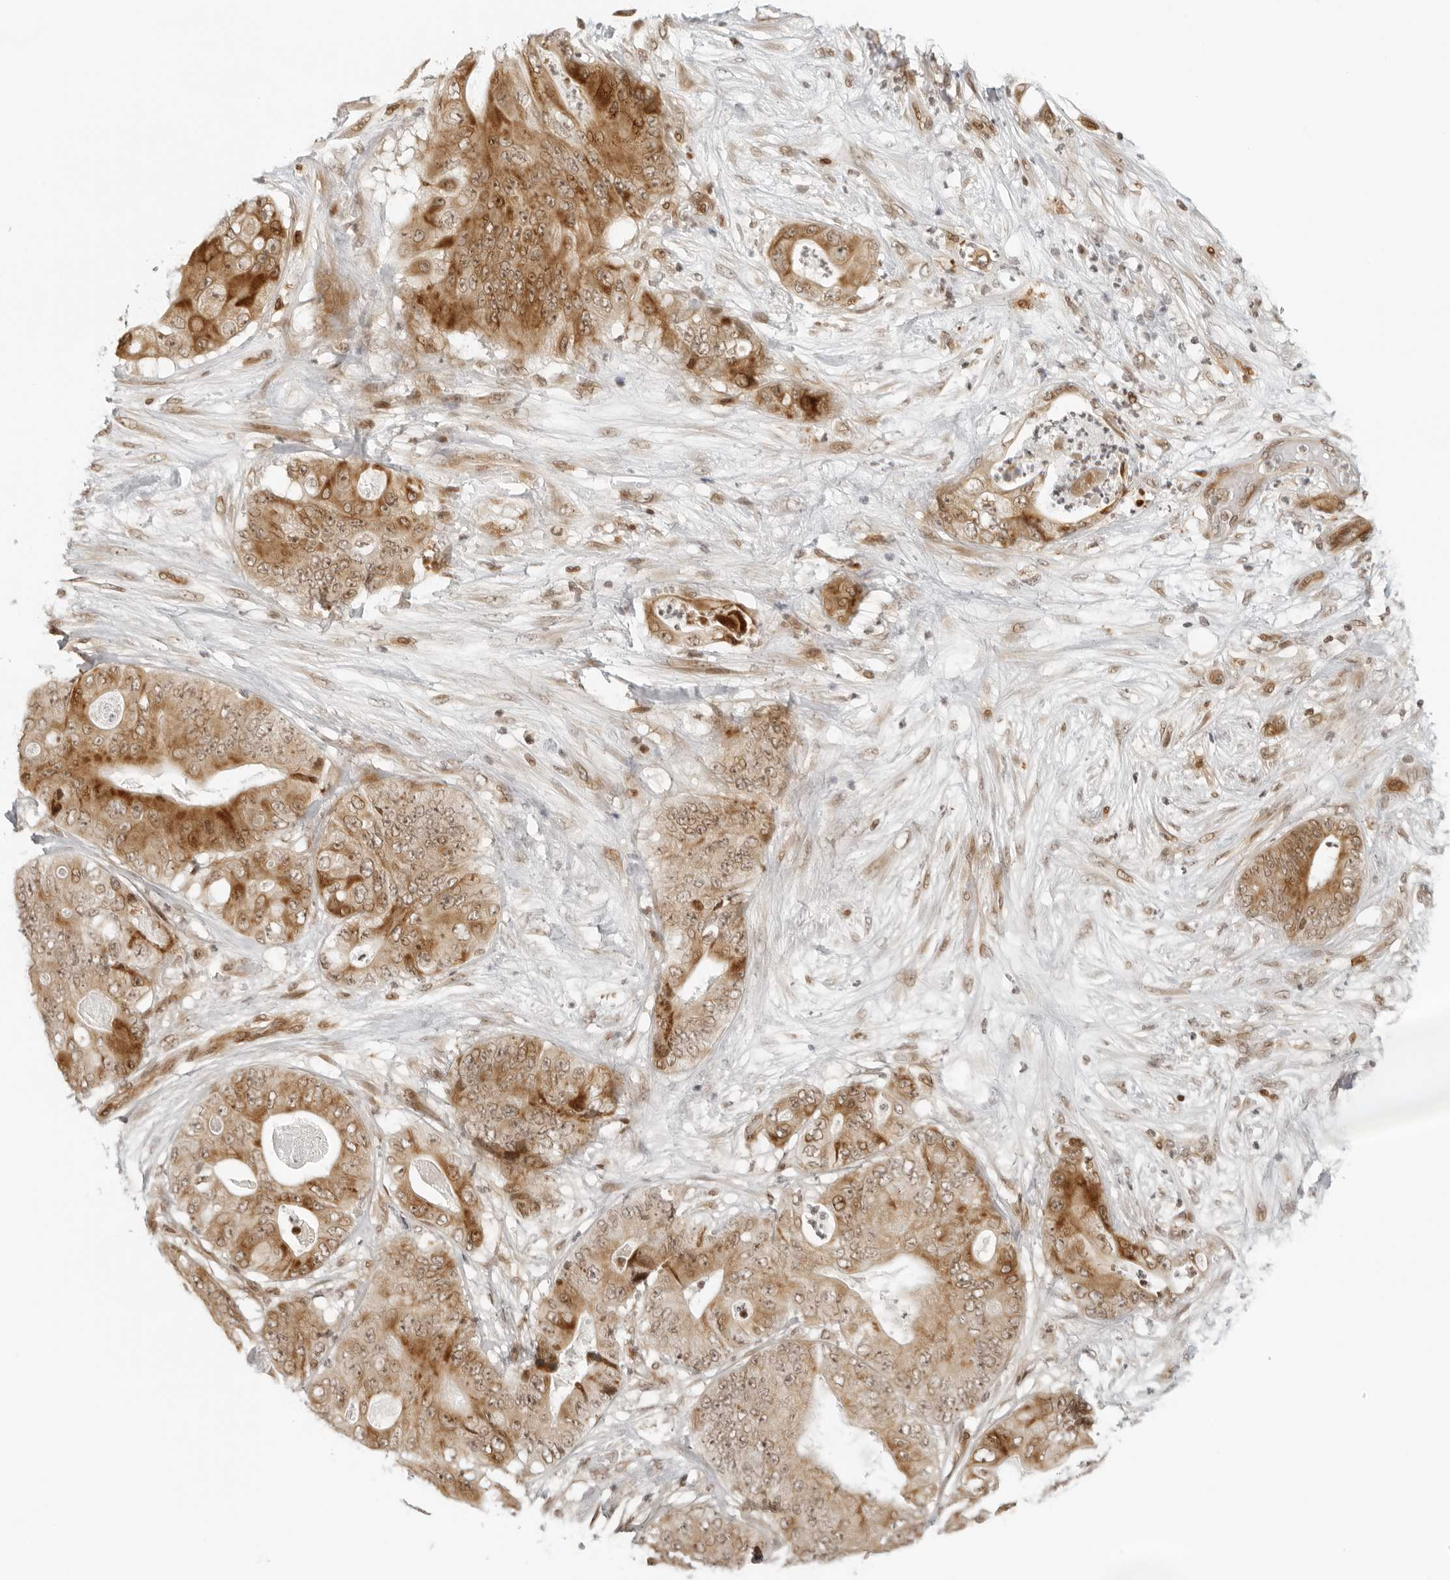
{"staining": {"intensity": "moderate", "quantity": ">75%", "location": "cytoplasmic/membranous,nuclear"}, "tissue": "stomach cancer", "cell_type": "Tumor cells", "image_type": "cancer", "snomed": [{"axis": "morphology", "description": "Adenocarcinoma, NOS"}, {"axis": "topography", "description": "Stomach"}], "caption": "This is an image of immunohistochemistry staining of adenocarcinoma (stomach), which shows moderate staining in the cytoplasmic/membranous and nuclear of tumor cells.", "gene": "ZNF407", "patient": {"sex": "female", "age": 73}}